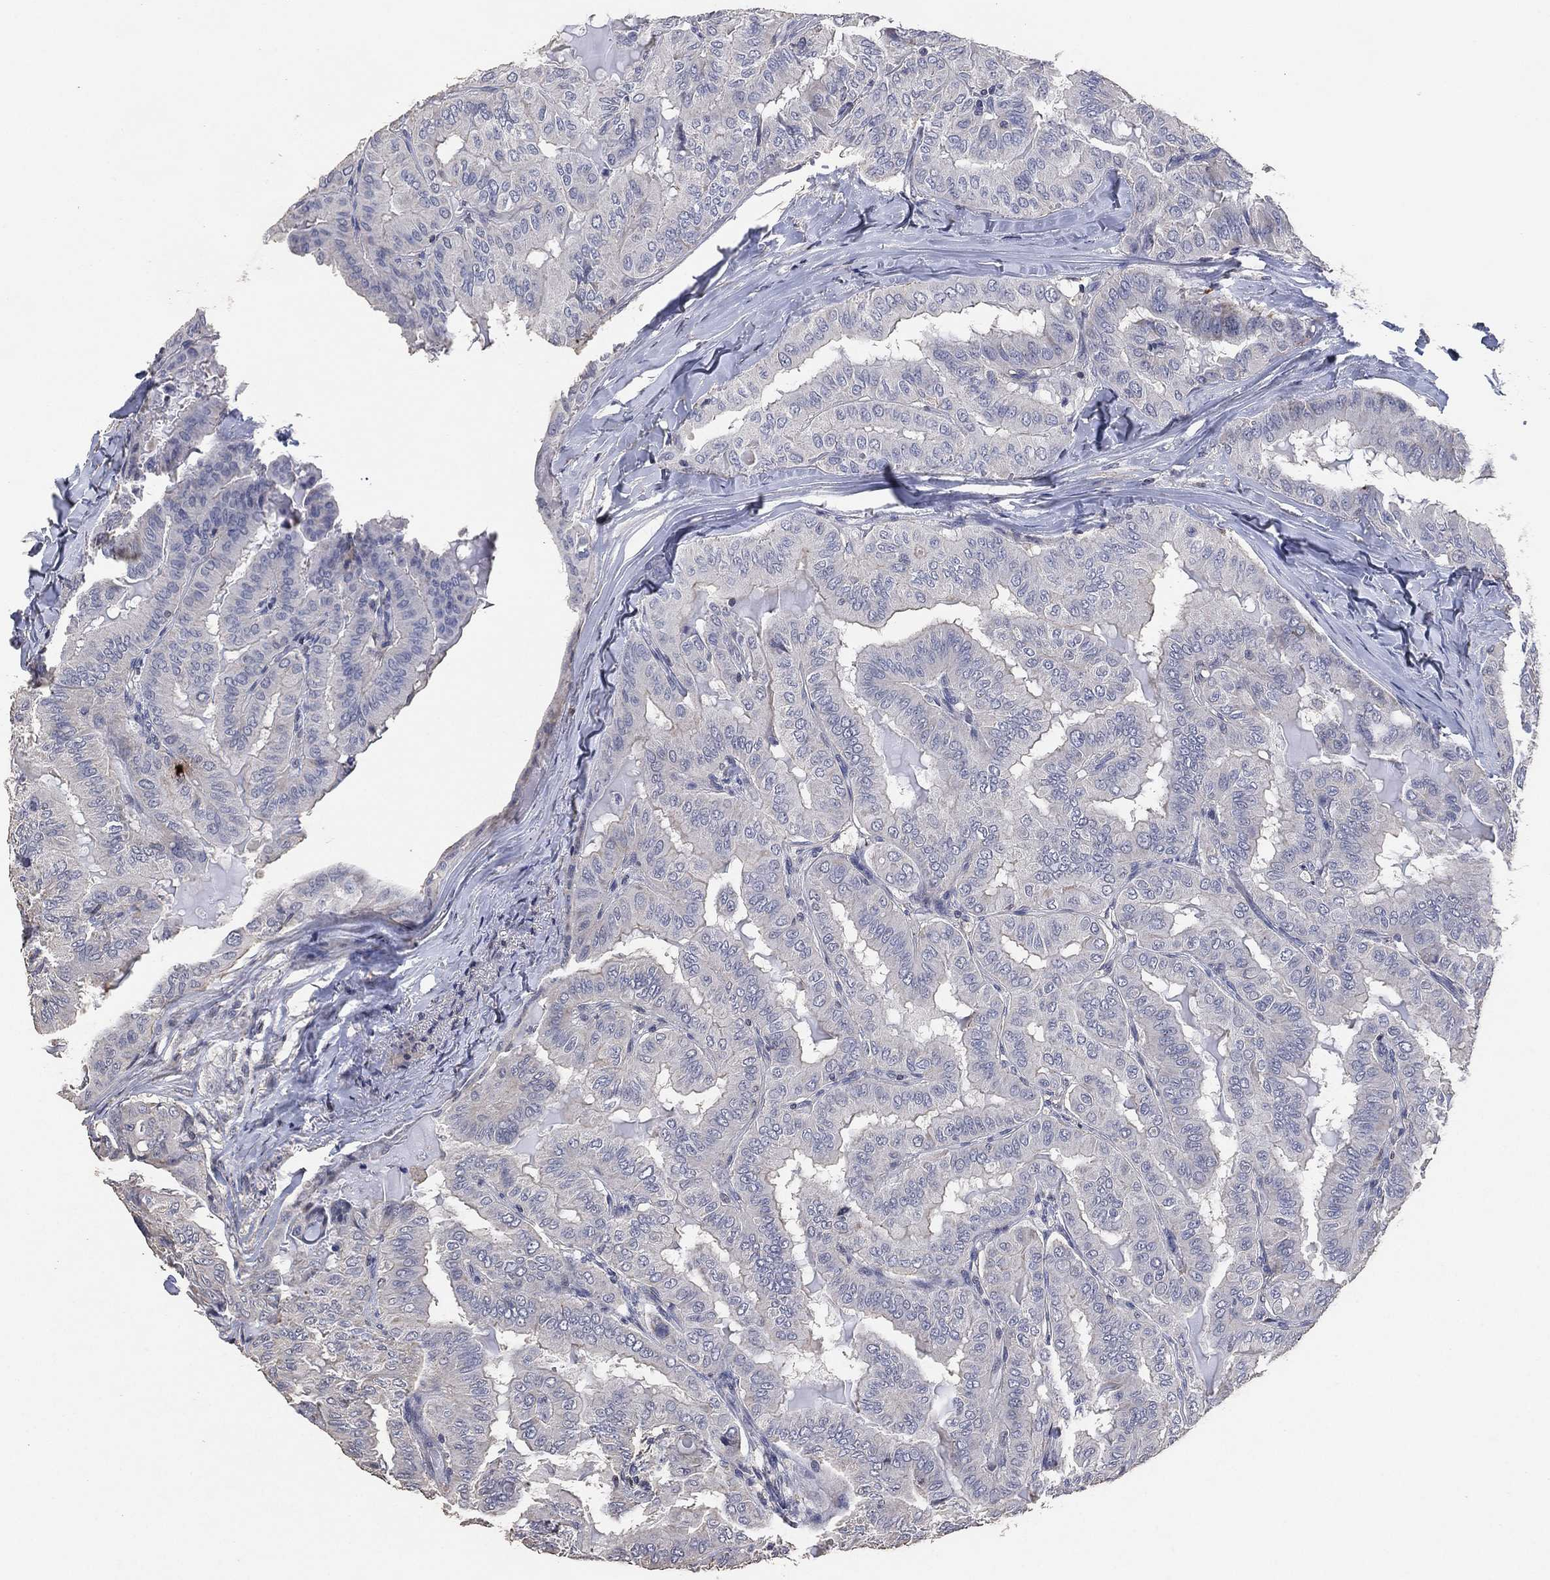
{"staining": {"intensity": "negative", "quantity": "none", "location": "none"}, "tissue": "thyroid cancer", "cell_type": "Tumor cells", "image_type": "cancer", "snomed": [{"axis": "morphology", "description": "Papillary adenocarcinoma, NOS"}, {"axis": "topography", "description": "Thyroid gland"}], "caption": "IHC of papillary adenocarcinoma (thyroid) shows no staining in tumor cells. The staining was performed using DAB to visualize the protein expression in brown, while the nuclei were stained in blue with hematoxylin (Magnification: 20x).", "gene": "ADPRHL1", "patient": {"sex": "female", "age": 68}}